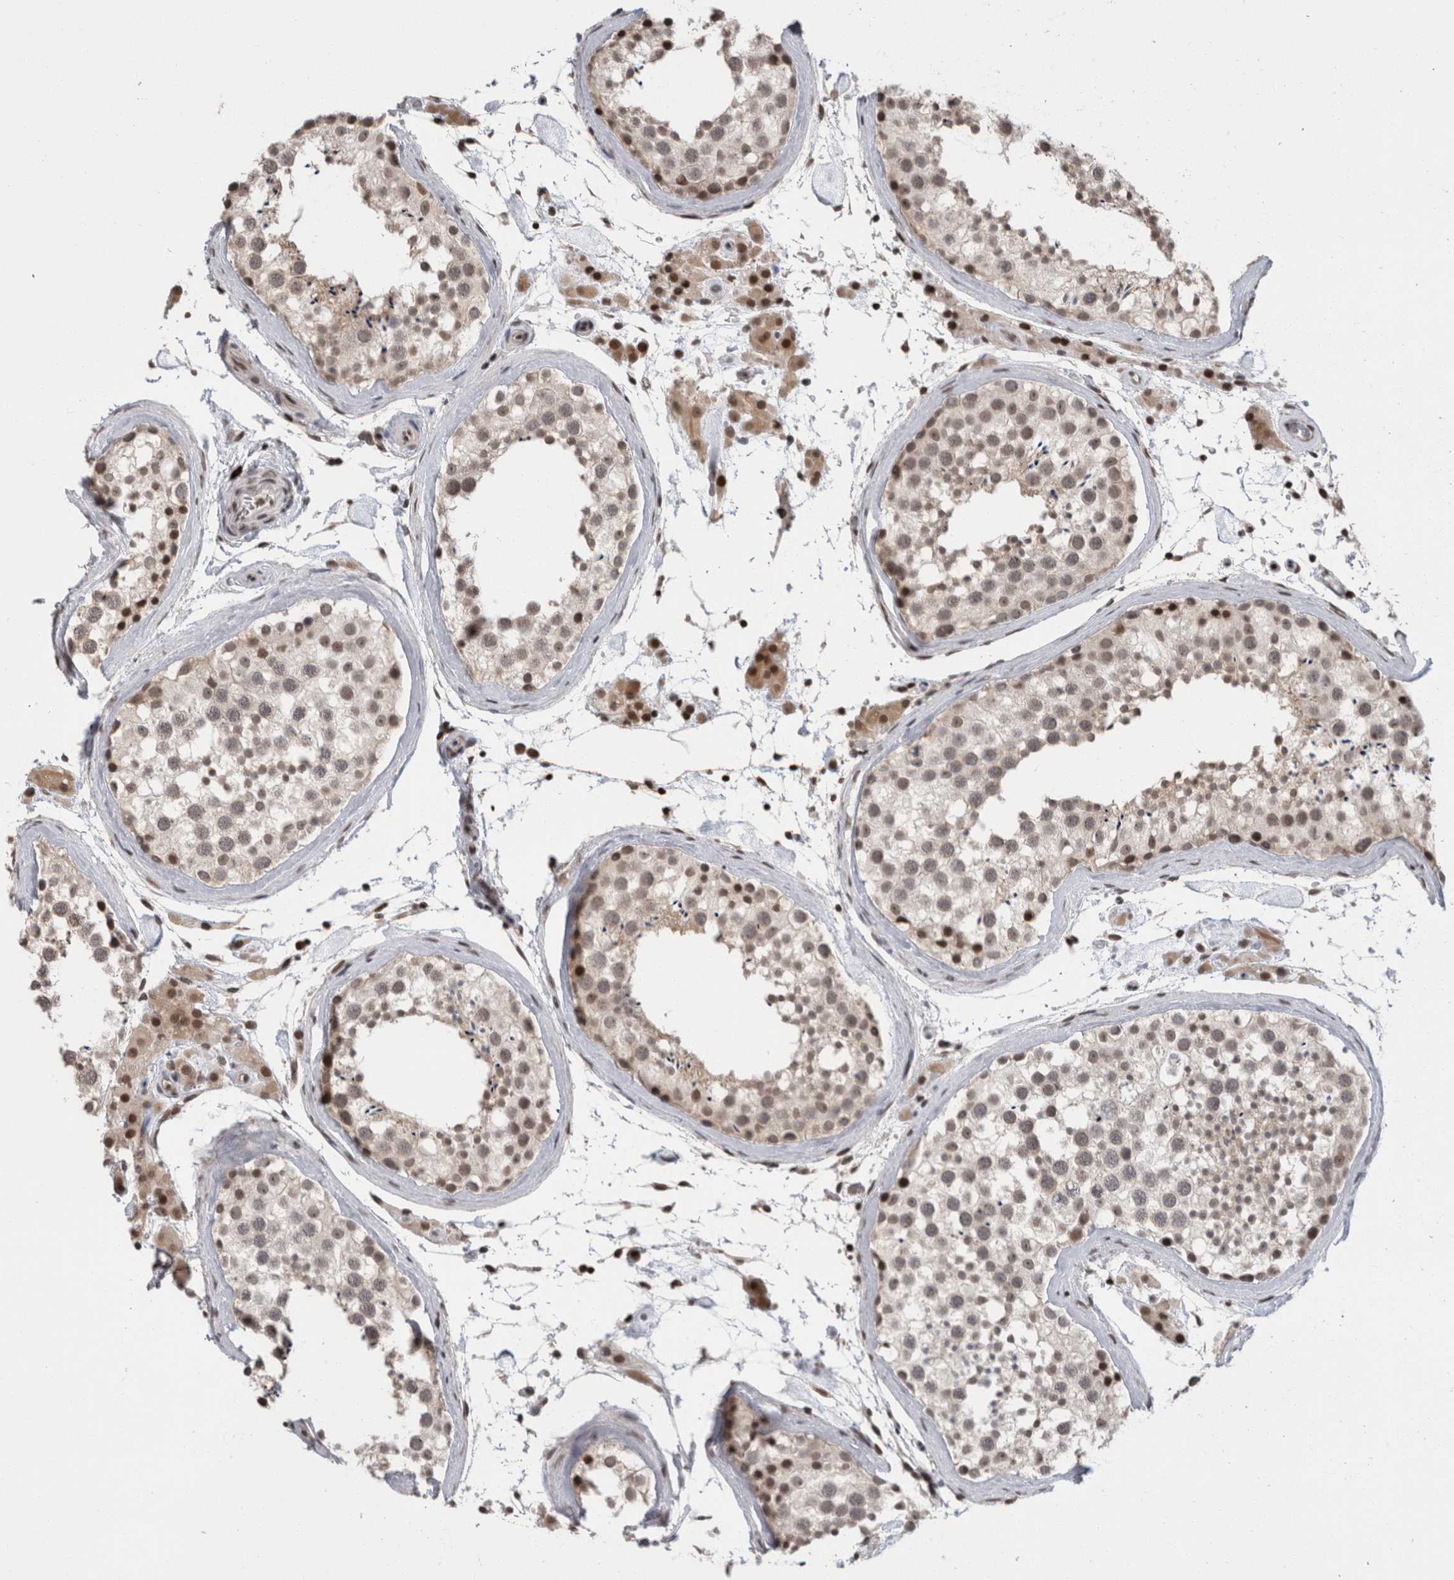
{"staining": {"intensity": "moderate", "quantity": "<25%", "location": "nuclear"}, "tissue": "testis", "cell_type": "Cells in seminiferous ducts", "image_type": "normal", "snomed": [{"axis": "morphology", "description": "Normal tissue, NOS"}, {"axis": "topography", "description": "Testis"}], "caption": "Cells in seminiferous ducts display moderate nuclear positivity in about <25% of cells in normal testis.", "gene": "ZBTB11", "patient": {"sex": "male", "age": 46}}